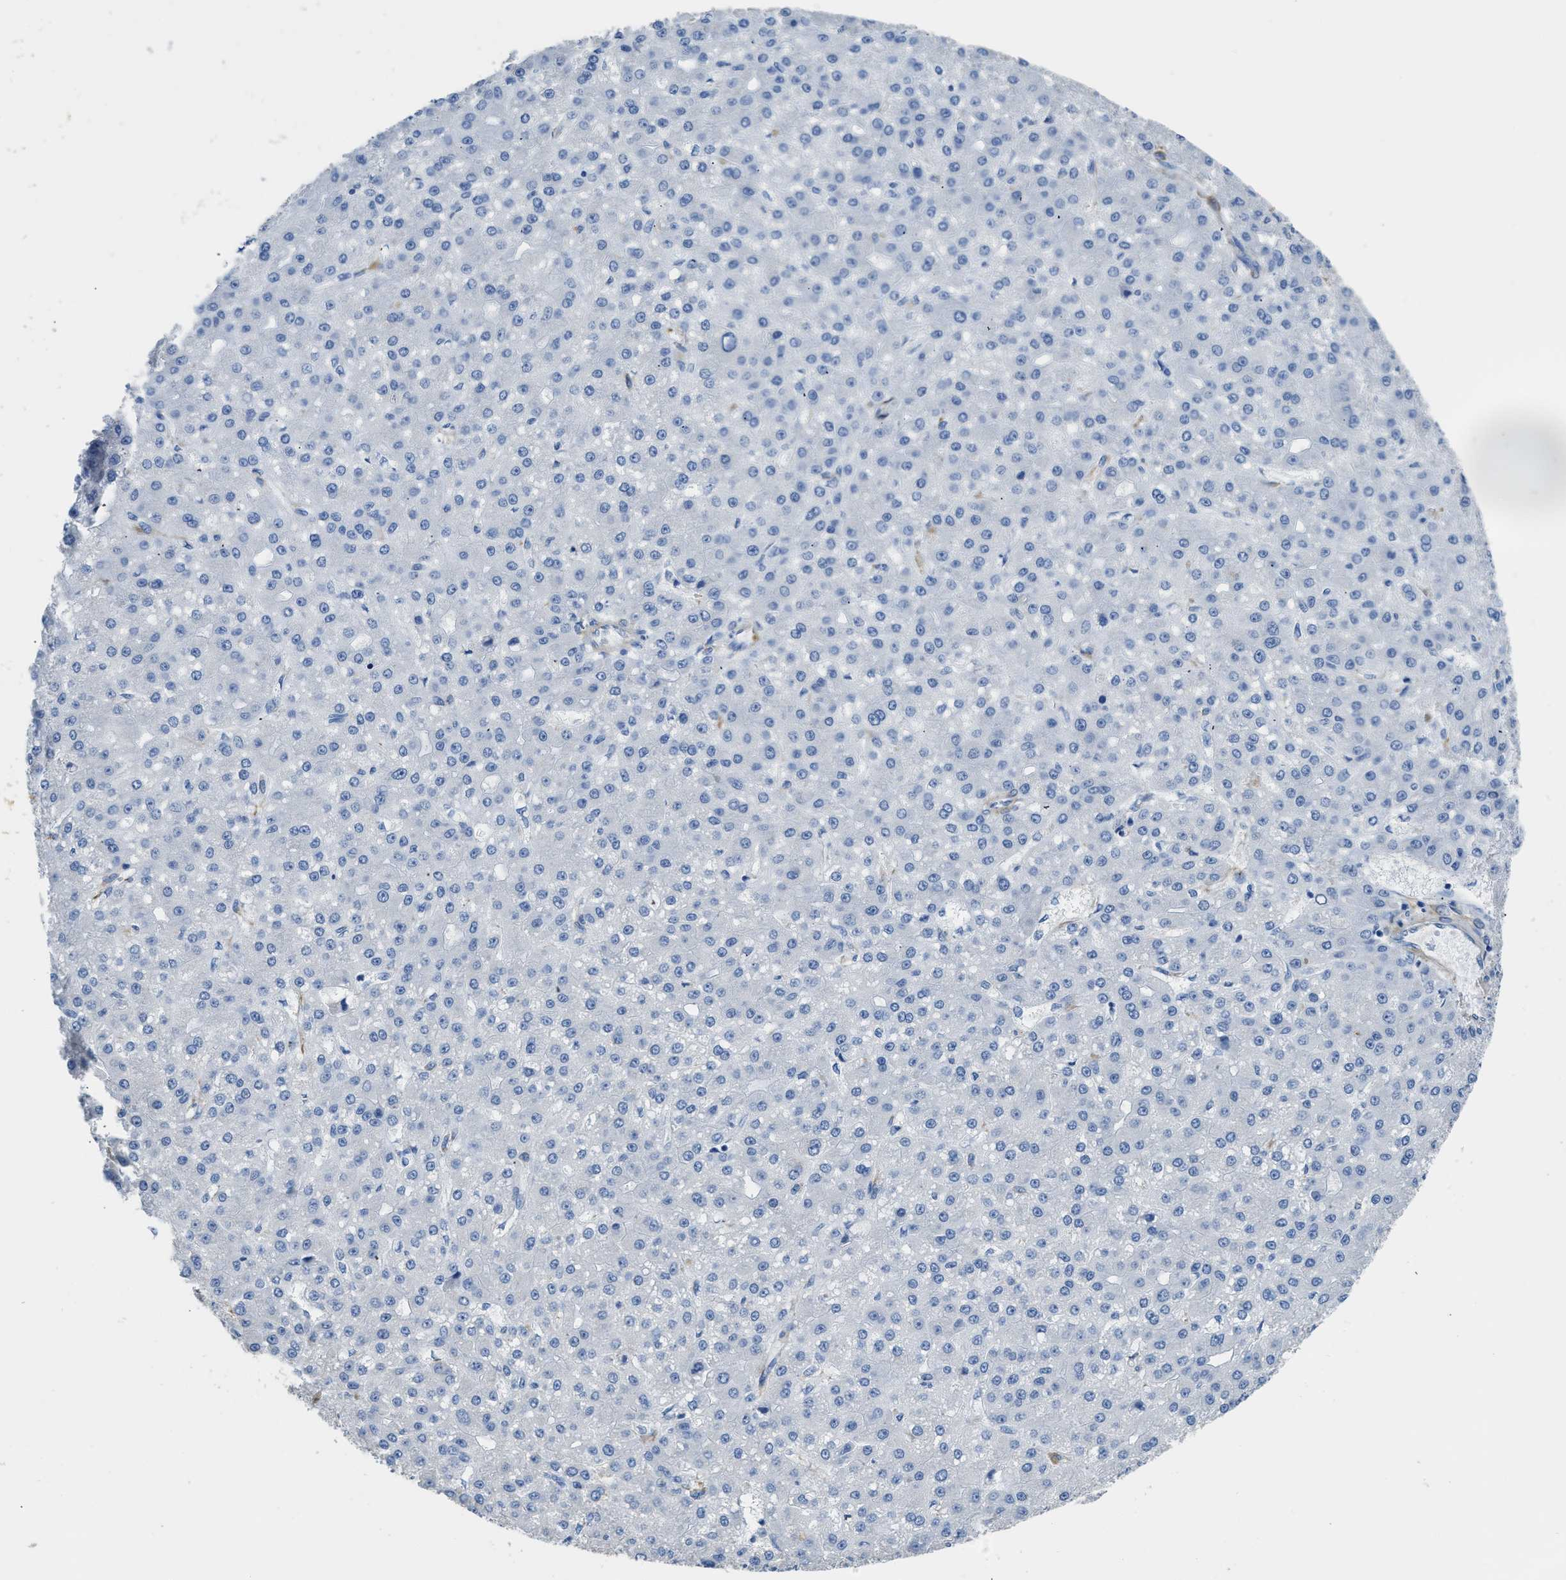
{"staining": {"intensity": "negative", "quantity": "none", "location": "none"}, "tissue": "liver cancer", "cell_type": "Tumor cells", "image_type": "cancer", "snomed": [{"axis": "morphology", "description": "Carcinoma, Hepatocellular, NOS"}, {"axis": "topography", "description": "Liver"}], "caption": "An IHC histopathology image of liver cancer is shown. There is no staining in tumor cells of liver cancer.", "gene": "ZSWIM5", "patient": {"sex": "male", "age": 67}}